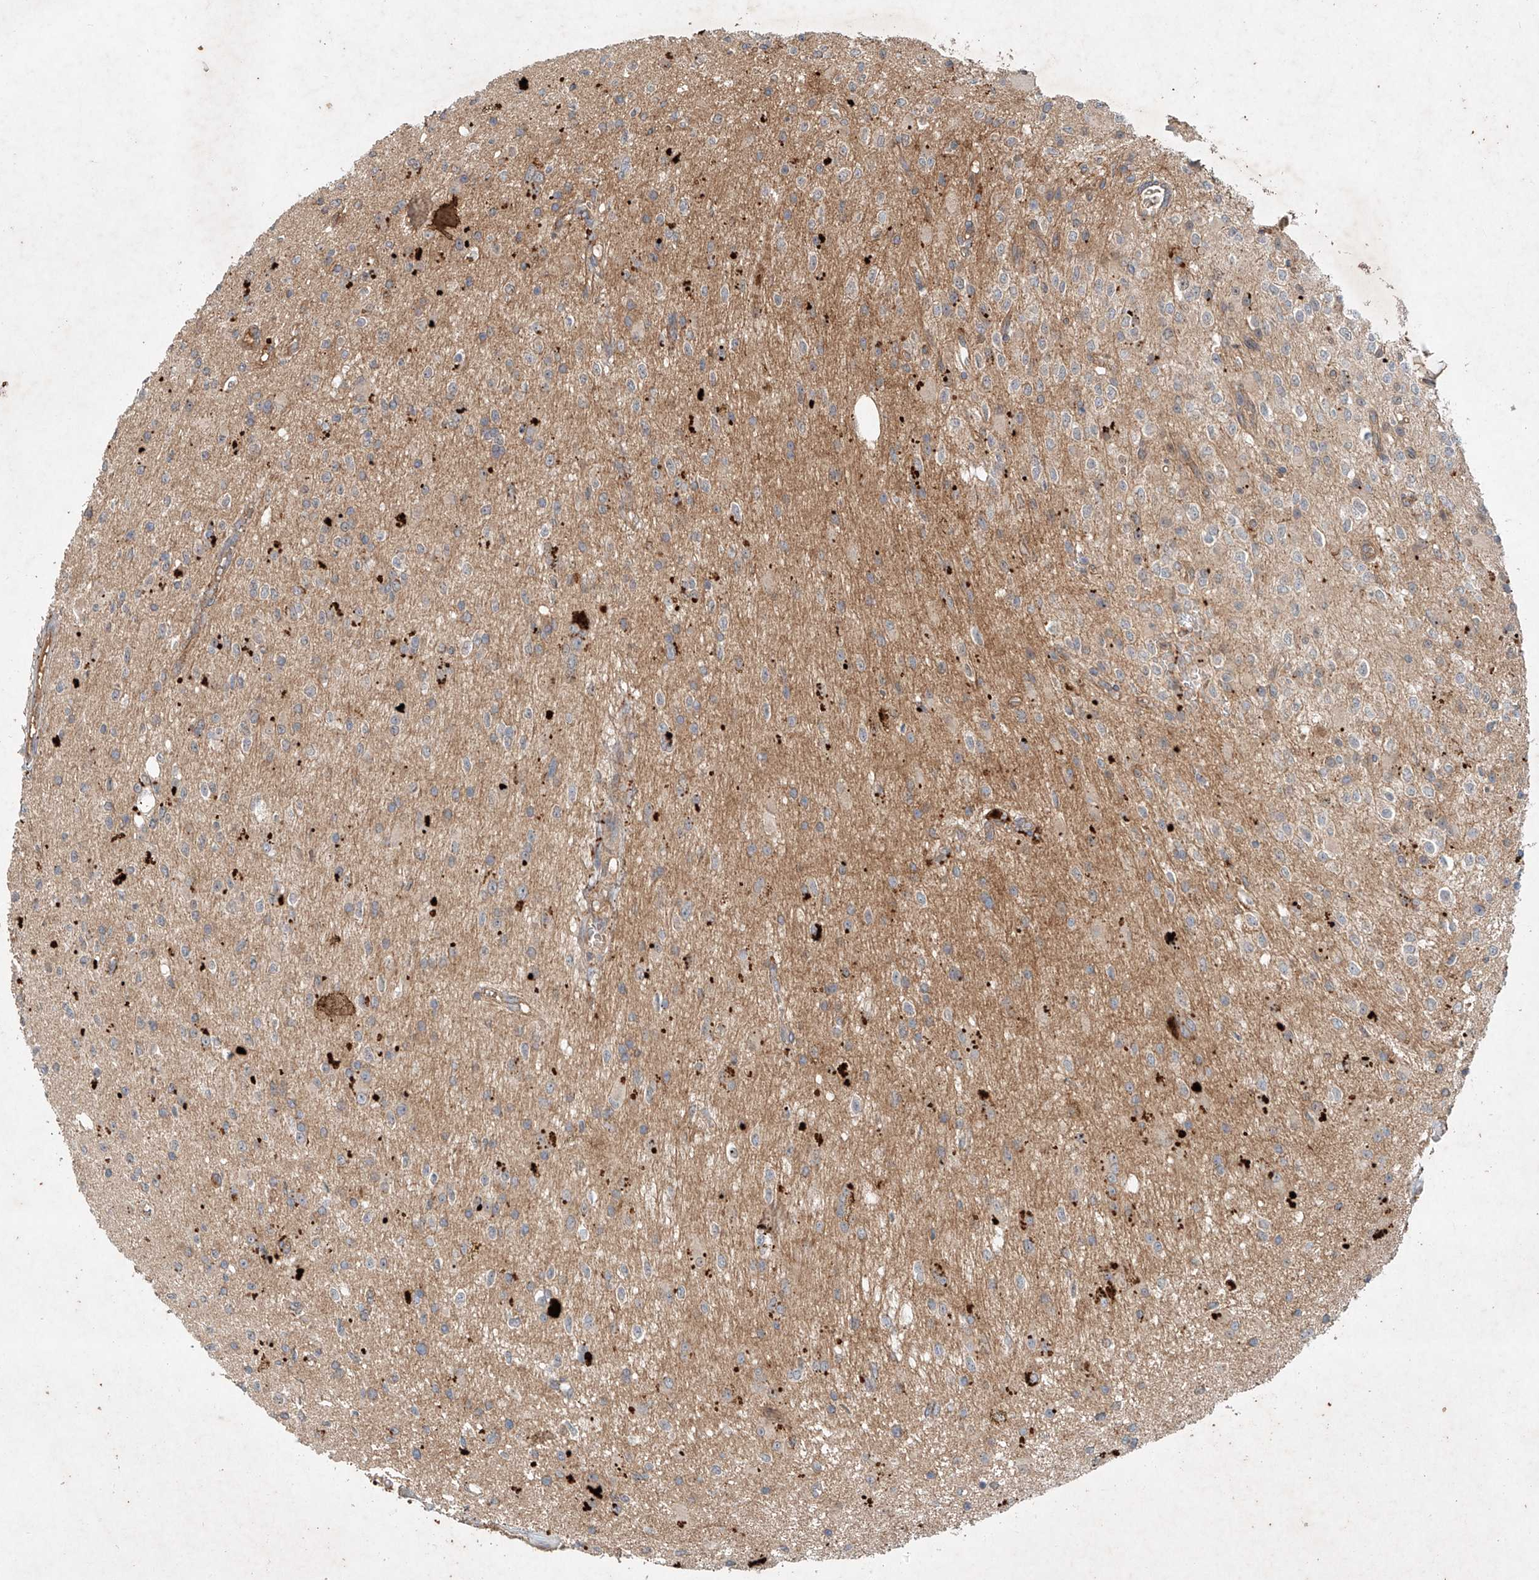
{"staining": {"intensity": "weak", "quantity": "25%-75%", "location": "cytoplasmic/membranous"}, "tissue": "glioma", "cell_type": "Tumor cells", "image_type": "cancer", "snomed": [{"axis": "morphology", "description": "Glioma, malignant, High grade"}, {"axis": "topography", "description": "Brain"}], "caption": "There is low levels of weak cytoplasmic/membranous positivity in tumor cells of glioma, as demonstrated by immunohistochemical staining (brown color).", "gene": "IER5", "patient": {"sex": "male", "age": 34}}